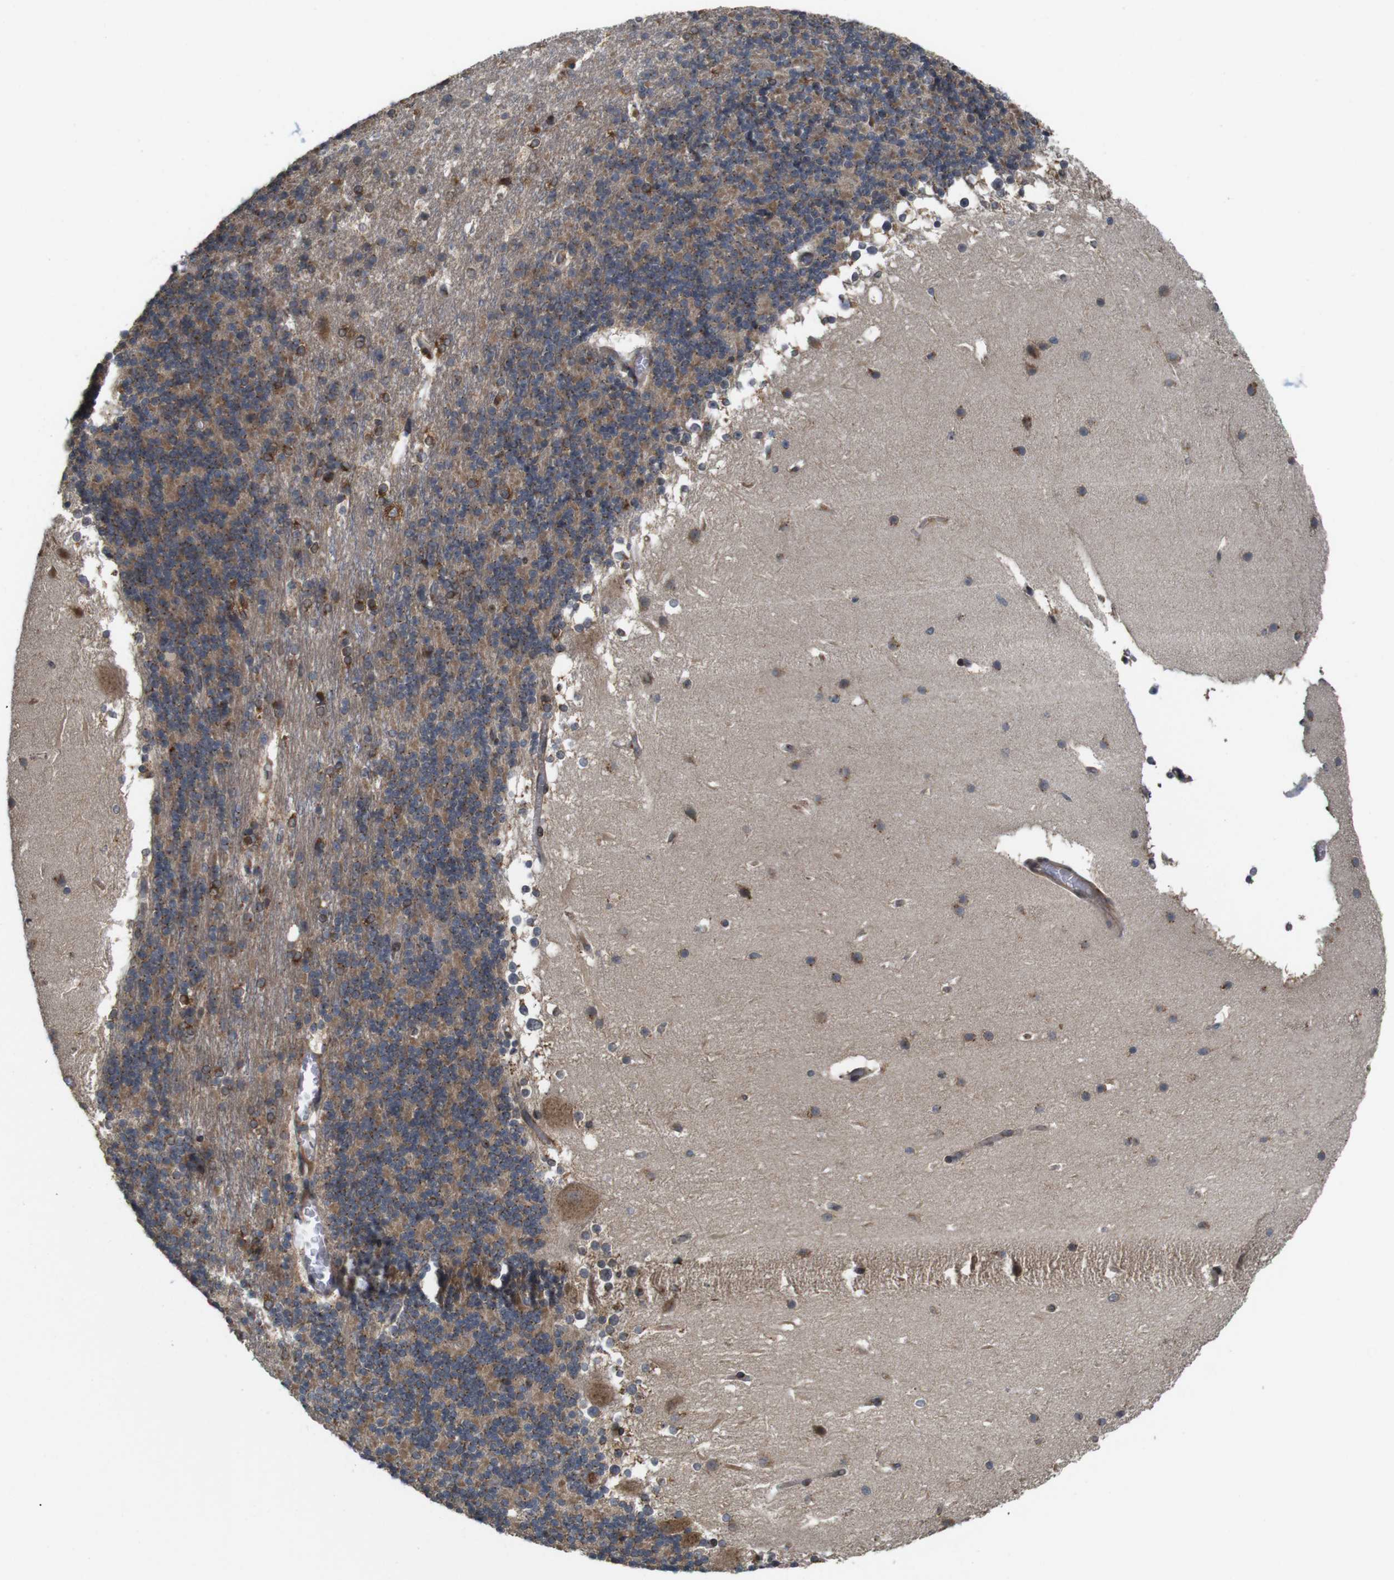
{"staining": {"intensity": "weak", "quantity": ">75%", "location": "cytoplasmic/membranous"}, "tissue": "cerebellum", "cell_type": "Cells in granular layer", "image_type": "normal", "snomed": [{"axis": "morphology", "description": "Normal tissue, NOS"}, {"axis": "topography", "description": "Cerebellum"}], "caption": "Human cerebellum stained with a protein marker shows weak staining in cells in granular layer.", "gene": "EFCAB14", "patient": {"sex": "female", "age": 19}}